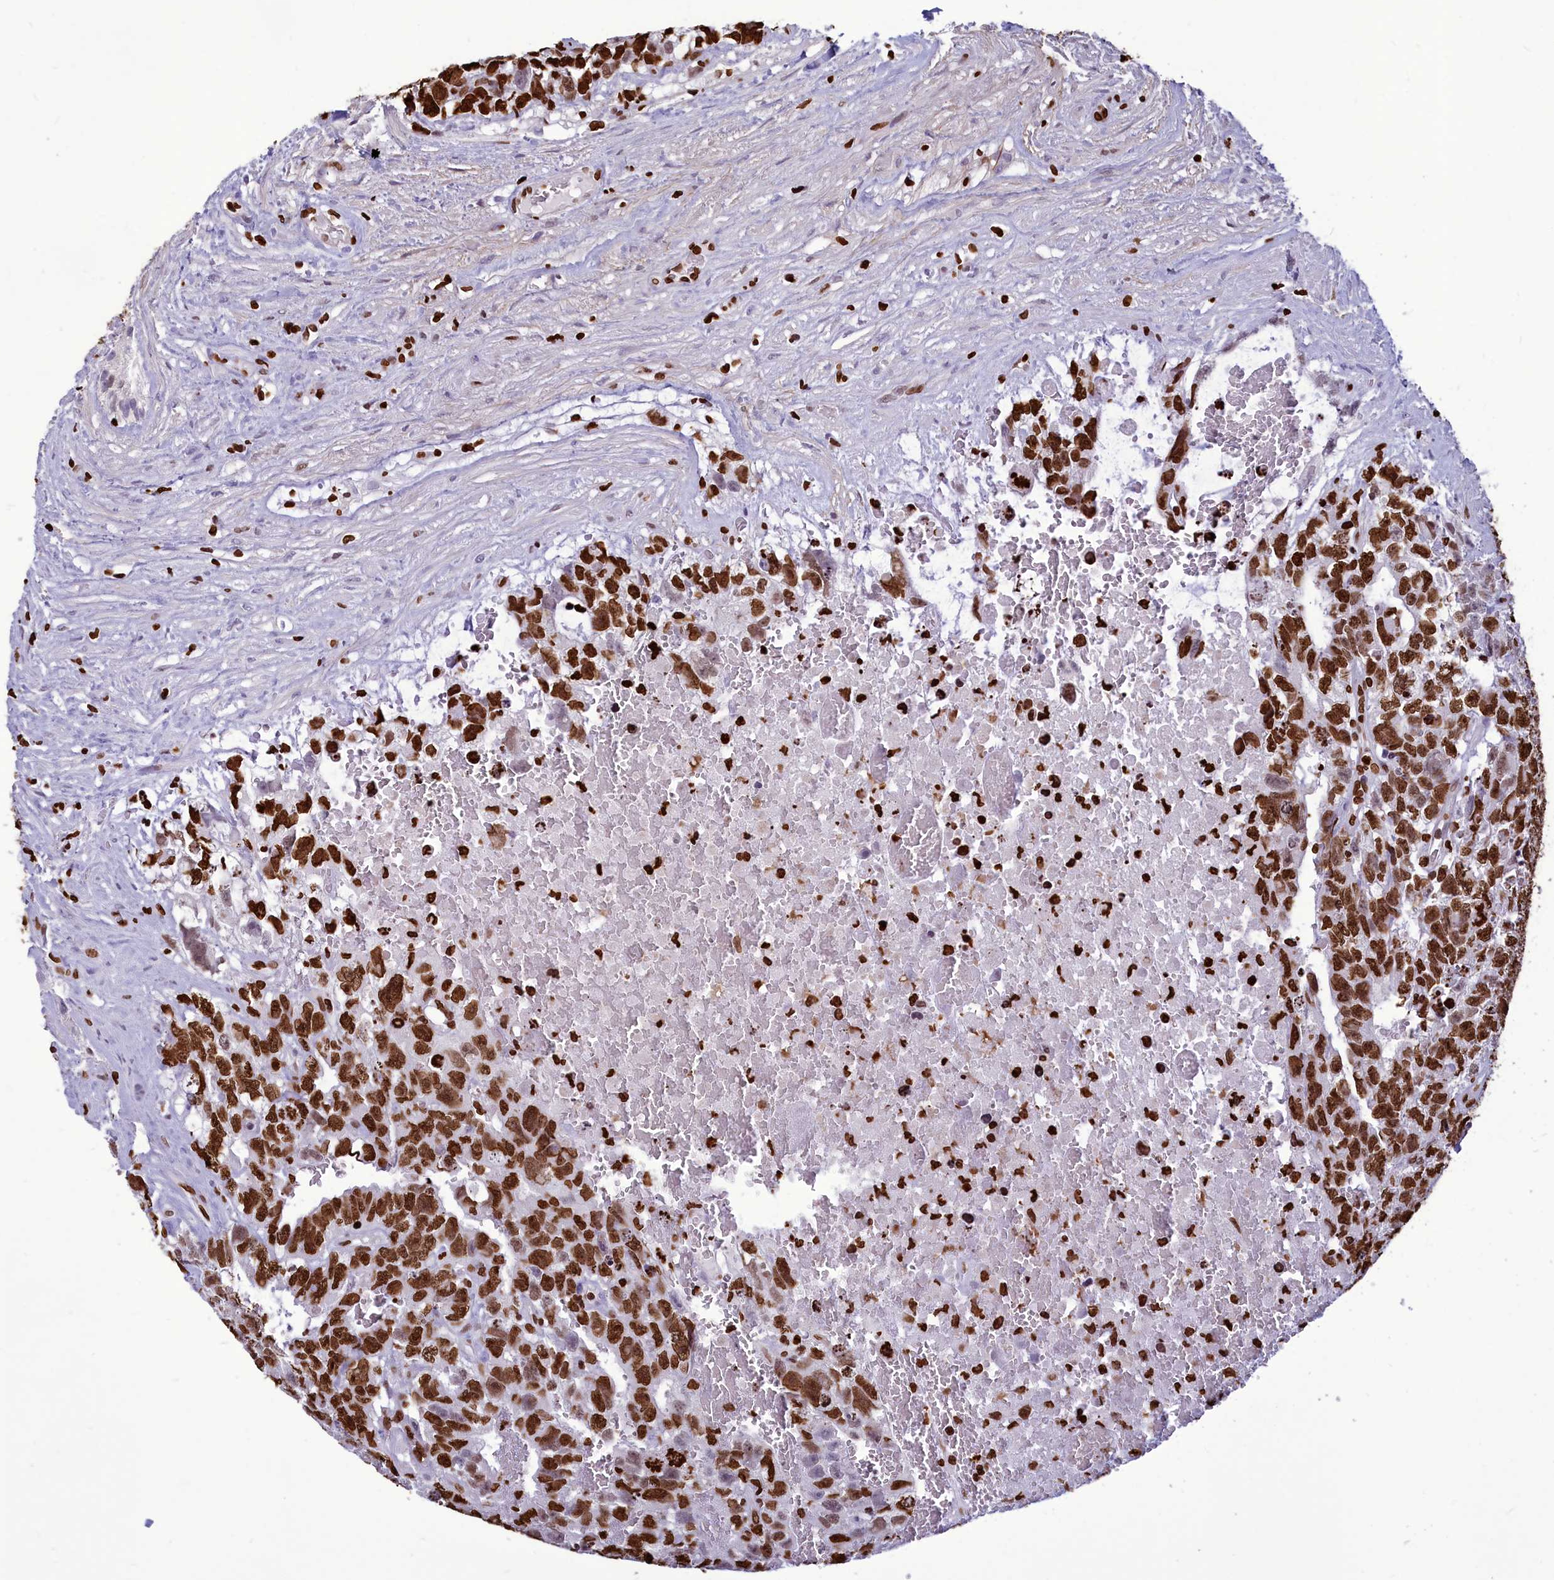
{"staining": {"intensity": "strong", "quantity": ">75%", "location": "nuclear"}, "tissue": "testis cancer", "cell_type": "Tumor cells", "image_type": "cancer", "snomed": [{"axis": "morphology", "description": "Carcinoma, Embryonal, NOS"}, {"axis": "topography", "description": "Testis"}], "caption": "Testis embryonal carcinoma was stained to show a protein in brown. There is high levels of strong nuclear staining in about >75% of tumor cells.", "gene": "AKAP17A", "patient": {"sex": "male", "age": 26}}